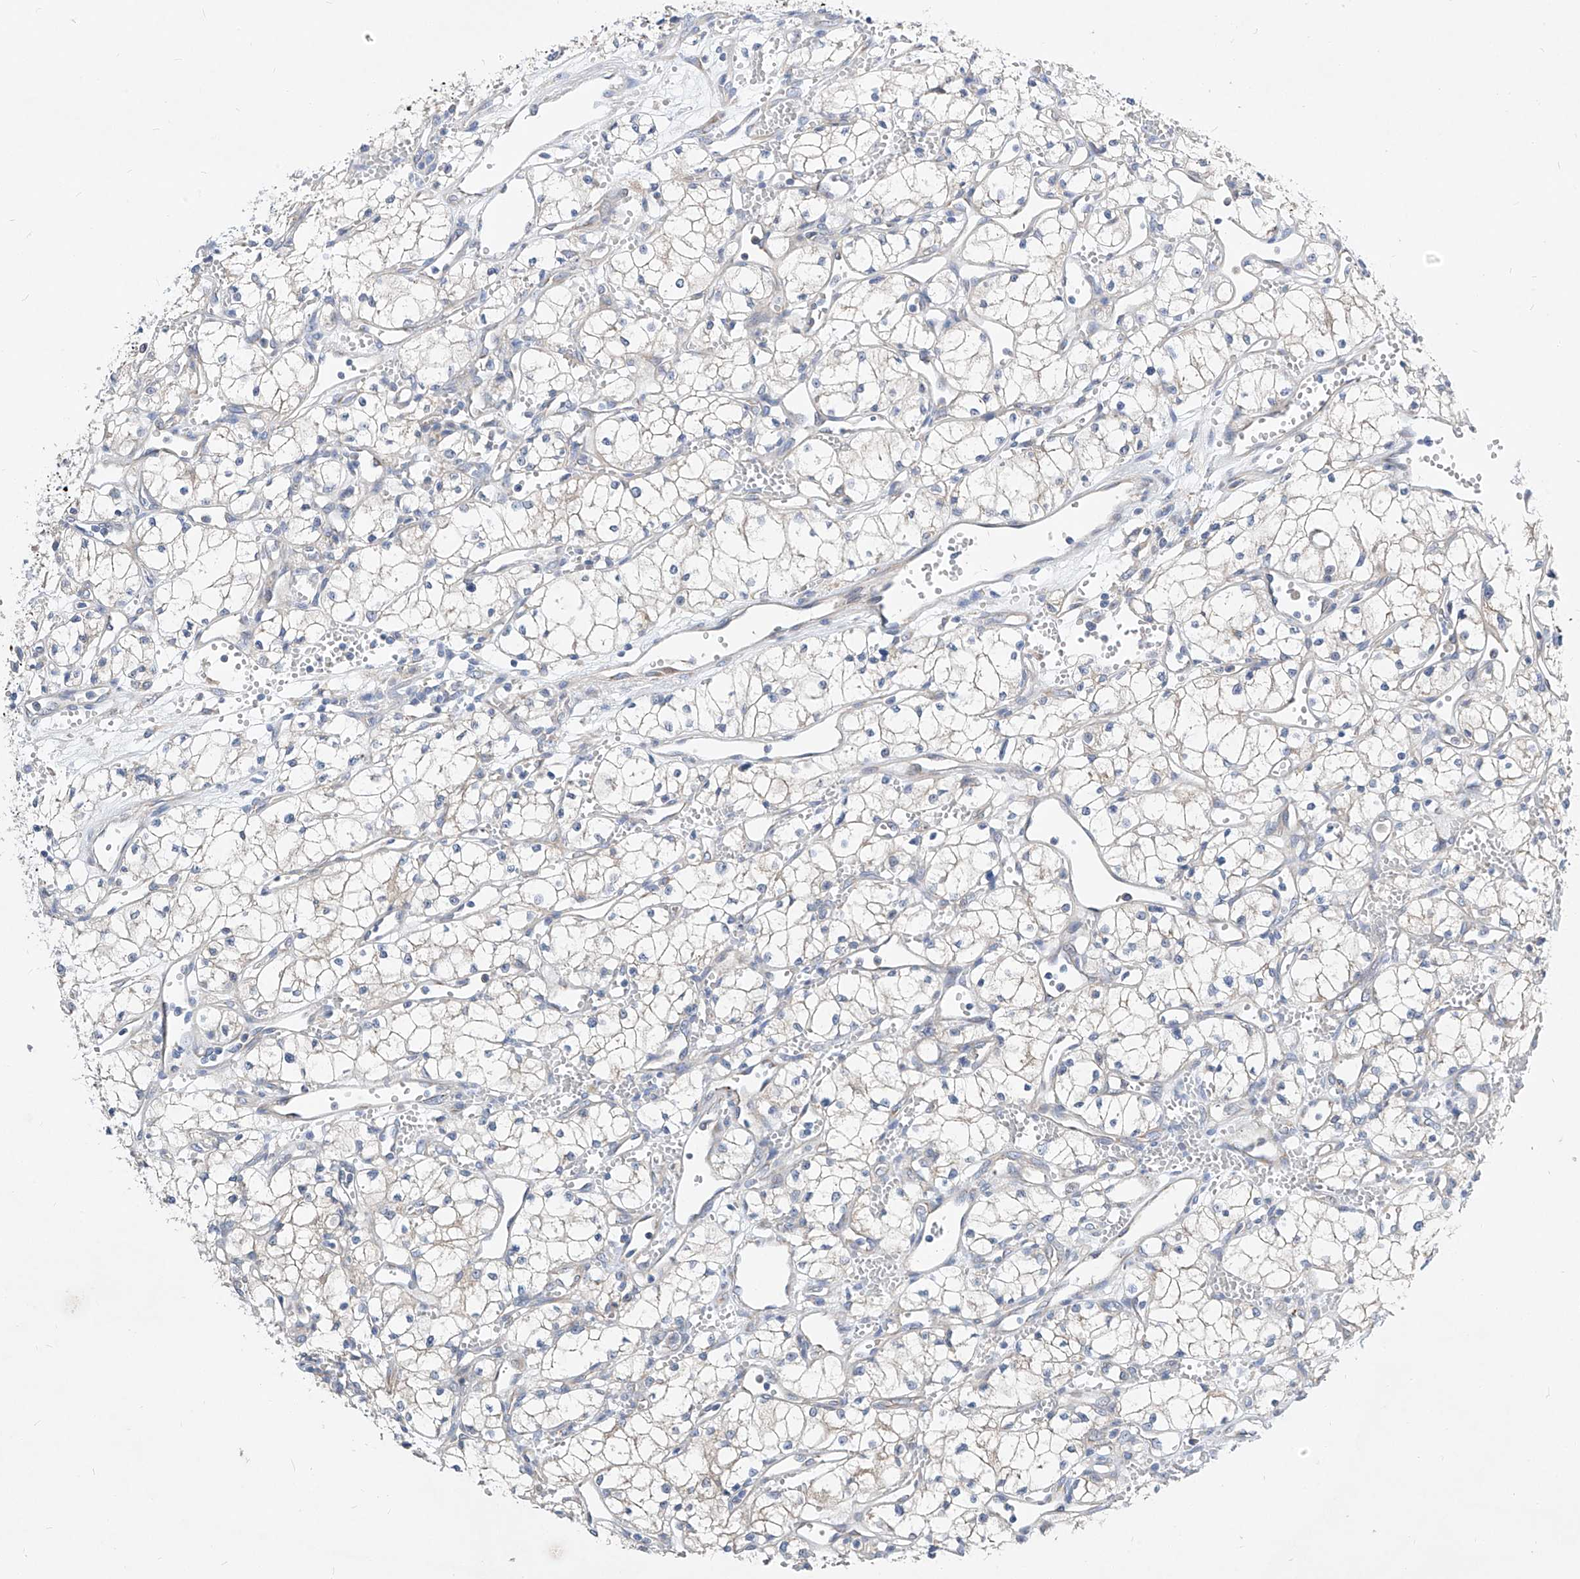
{"staining": {"intensity": "negative", "quantity": "none", "location": "none"}, "tissue": "renal cancer", "cell_type": "Tumor cells", "image_type": "cancer", "snomed": [{"axis": "morphology", "description": "Adenocarcinoma, NOS"}, {"axis": "topography", "description": "Kidney"}], "caption": "The photomicrograph exhibits no significant expression in tumor cells of renal cancer (adenocarcinoma). (DAB immunohistochemistry visualized using brightfield microscopy, high magnification).", "gene": "UFL1", "patient": {"sex": "male", "age": 59}}